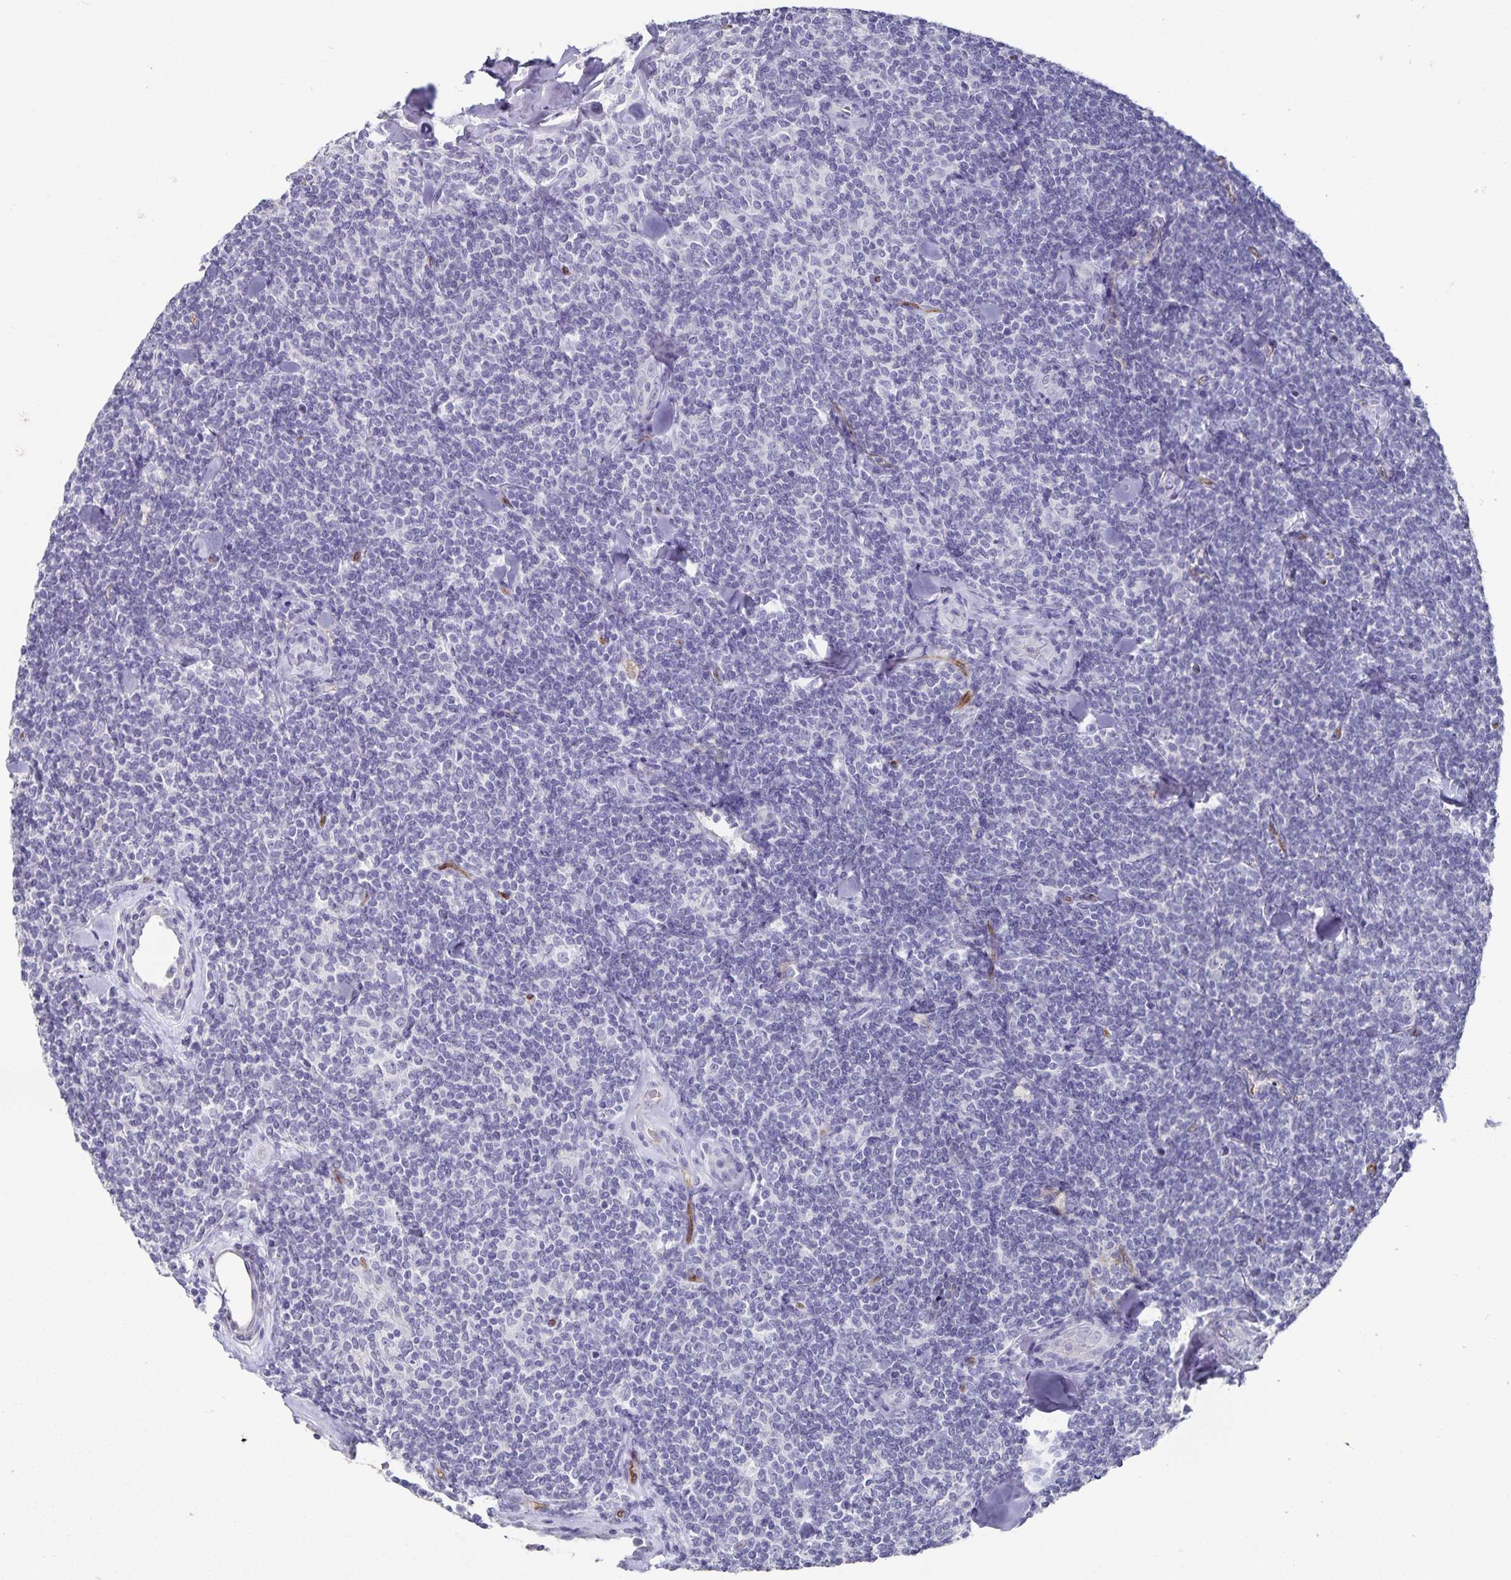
{"staining": {"intensity": "negative", "quantity": "none", "location": "none"}, "tissue": "lymphoma", "cell_type": "Tumor cells", "image_type": "cancer", "snomed": [{"axis": "morphology", "description": "Malignant lymphoma, non-Hodgkin's type, Low grade"}, {"axis": "topography", "description": "Lymph node"}], "caption": "The image shows no significant expression in tumor cells of malignant lymphoma, non-Hodgkin's type (low-grade).", "gene": "PODXL", "patient": {"sex": "female", "age": 56}}